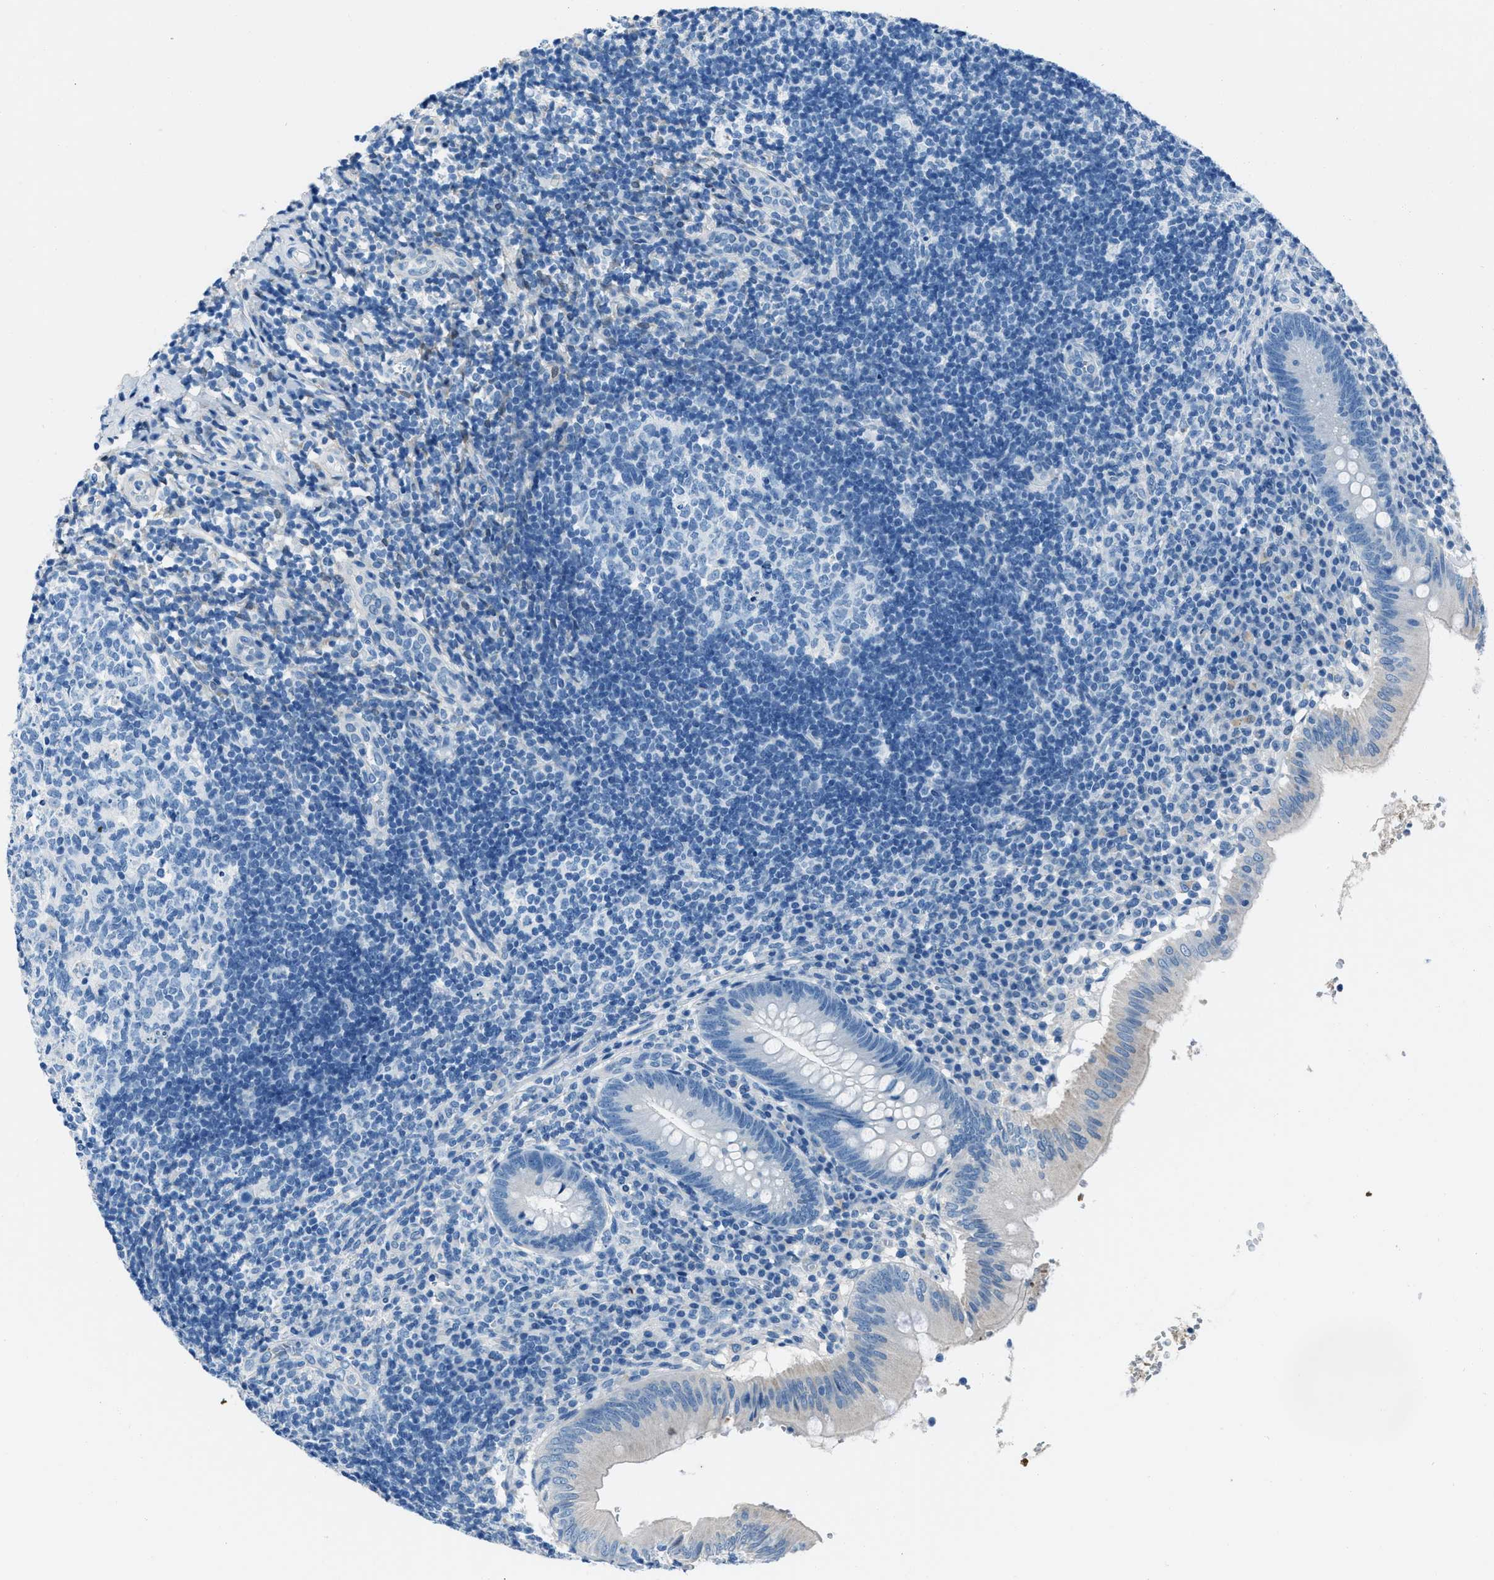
{"staining": {"intensity": "weak", "quantity": "<25%", "location": "cytoplasmic/membranous"}, "tissue": "appendix", "cell_type": "Glandular cells", "image_type": "normal", "snomed": [{"axis": "morphology", "description": "Normal tissue, NOS"}, {"axis": "topography", "description": "Appendix"}], "caption": "Human appendix stained for a protein using IHC reveals no positivity in glandular cells.", "gene": "AMACR", "patient": {"sex": "male", "age": 8}}